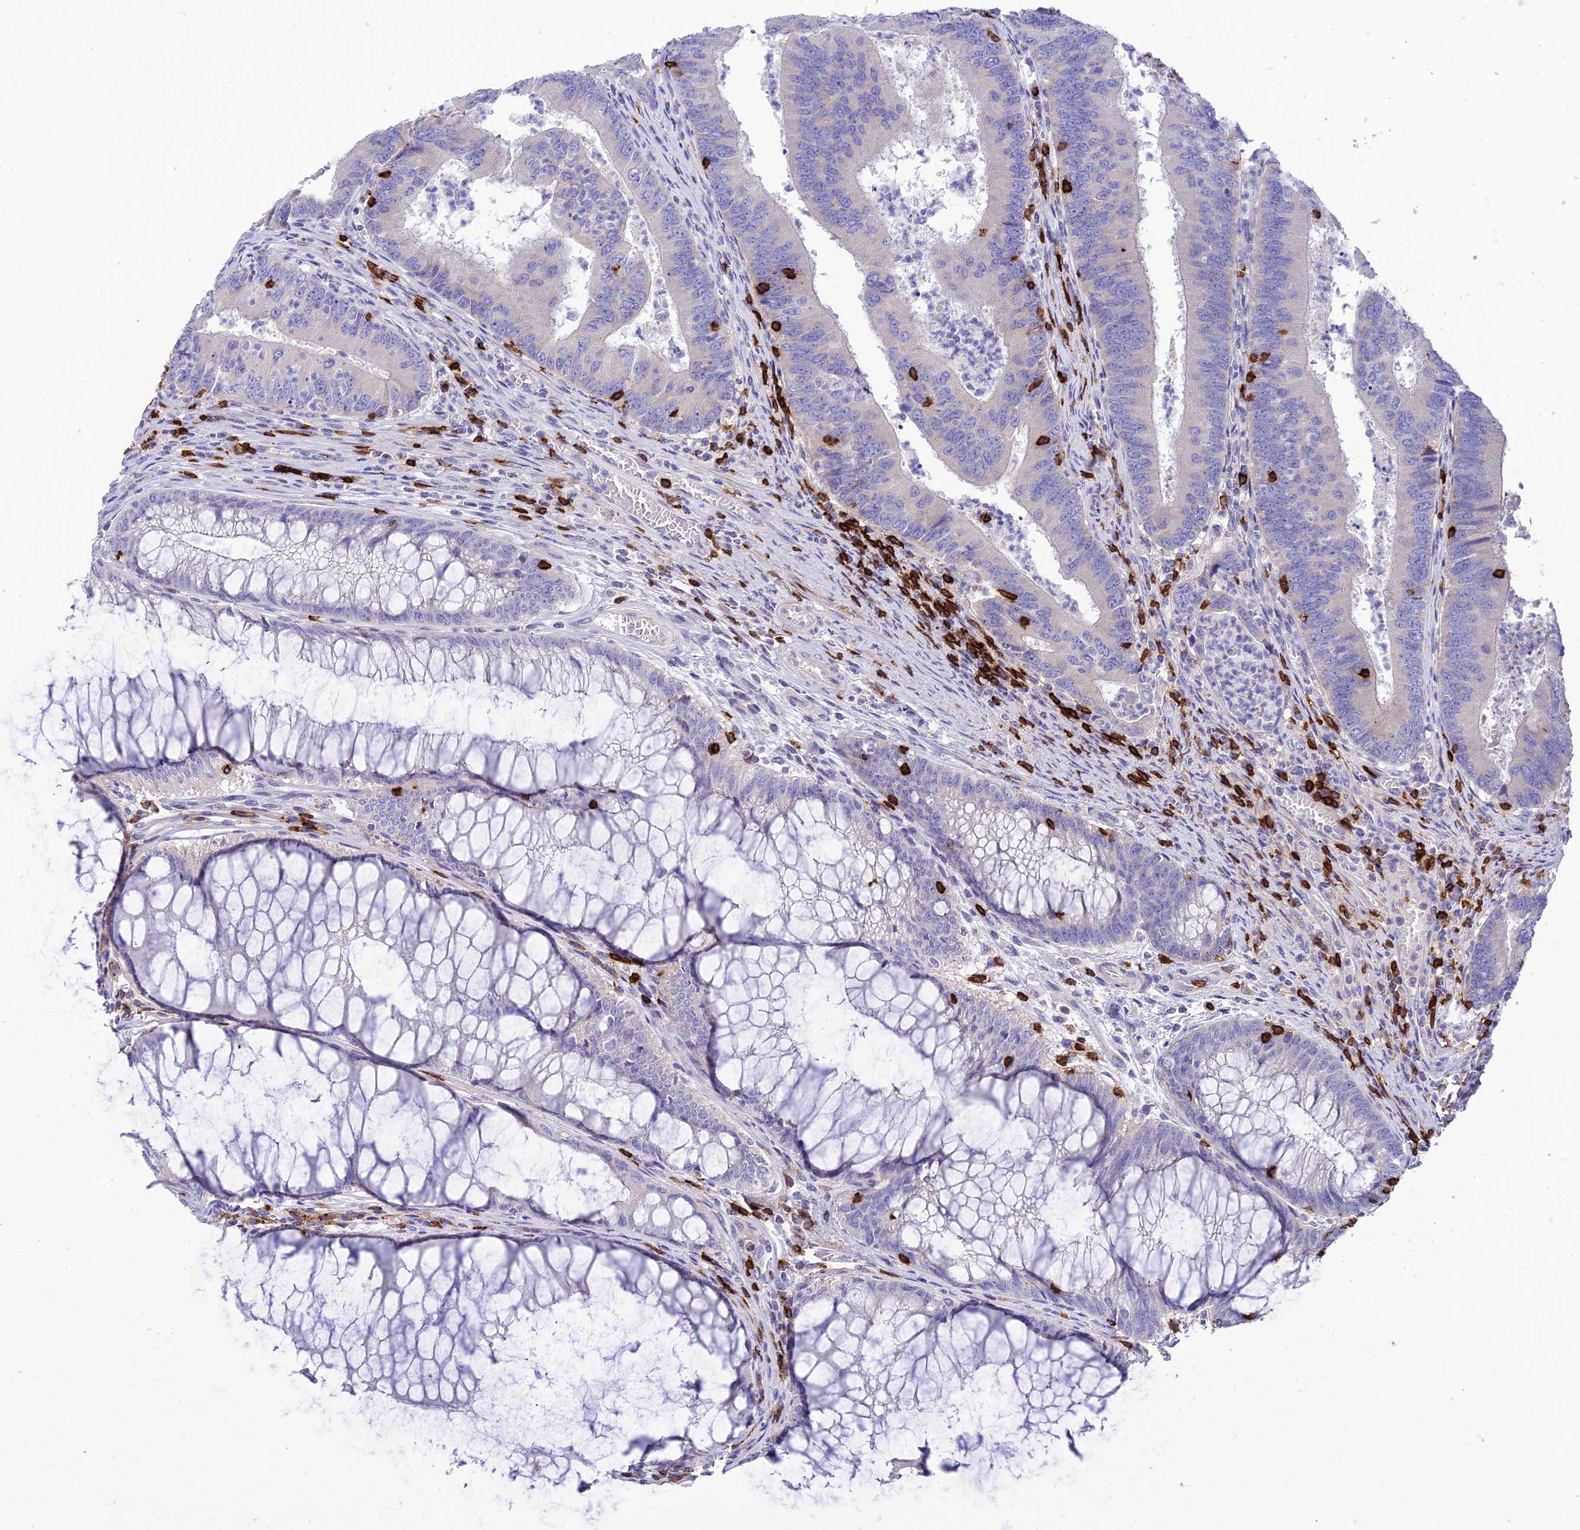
{"staining": {"intensity": "negative", "quantity": "none", "location": "none"}, "tissue": "colorectal cancer", "cell_type": "Tumor cells", "image_type": "cancer", "snomed": [{"axis": "morphology", "description": "Adenocarcinoma, NOS"}, {"axis": "topography", "description": "Colon"}], "caption": "This image is of colorectal cancer stained with immunohistochemistry to label a protein in brown with the nuclei are counter-stained blue. There is no expression in tumor cells.", "gene": "PTPRCAP", "patient": {"sex": "female", "age": 67}}